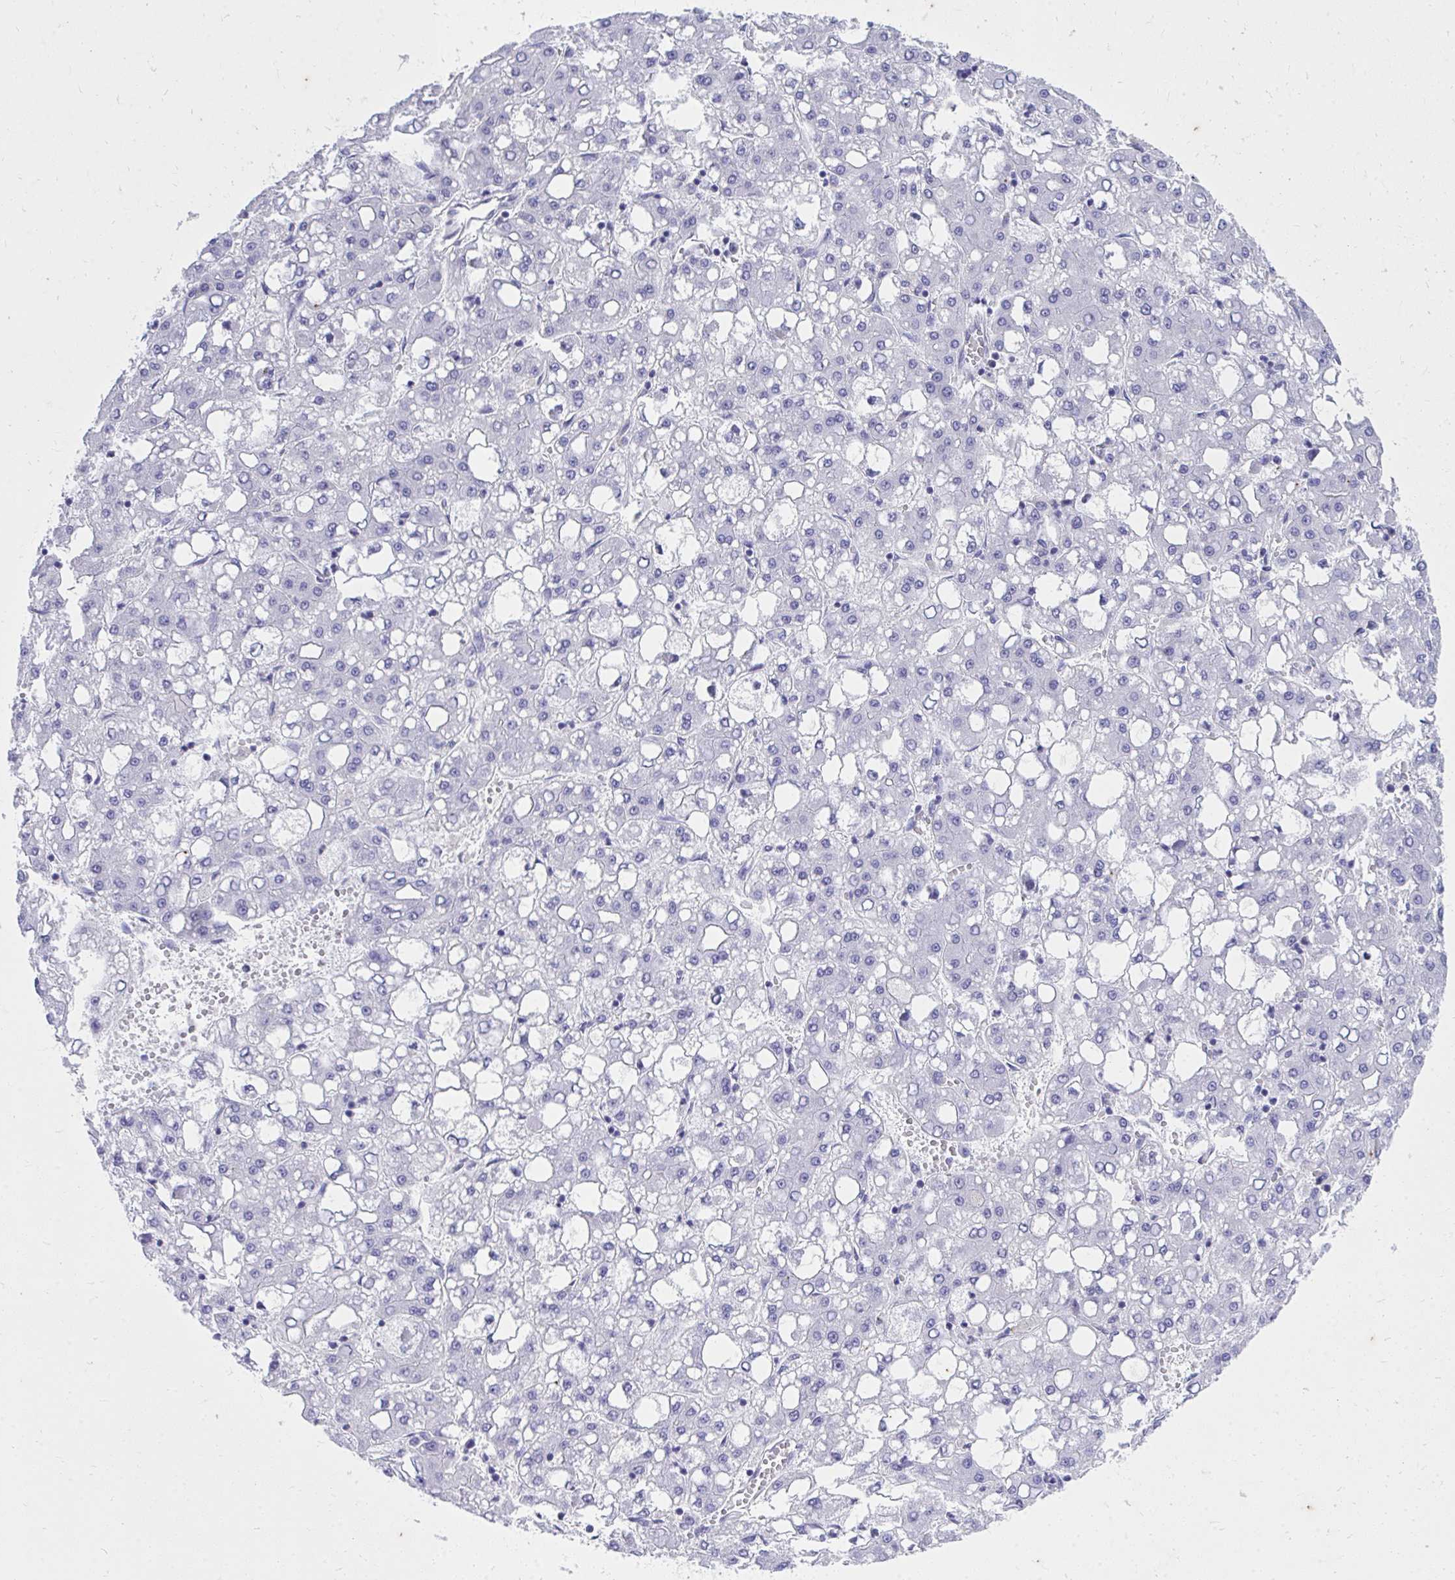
{"staining": {"intensity": "negative", "quantity": "none", "location": "none"}, "tissue": "liver cancer", "cell_type": "Tumor cells", "image_type": "cancer", "snomed": [{"axis": "morphology", "description": "Carcinoma, Hepatocellular, NOS"}, {"axis": "topography", "description": "Liver"}], "caption": "The image exhibits no staining of tumor cells in hepatocellular carcinoma (liver). (DAB (3,3'-diaminobenzidine) IHC, high magnification).", "gene": "KLK1", "patient": {"sex": "male", "age": 65}}